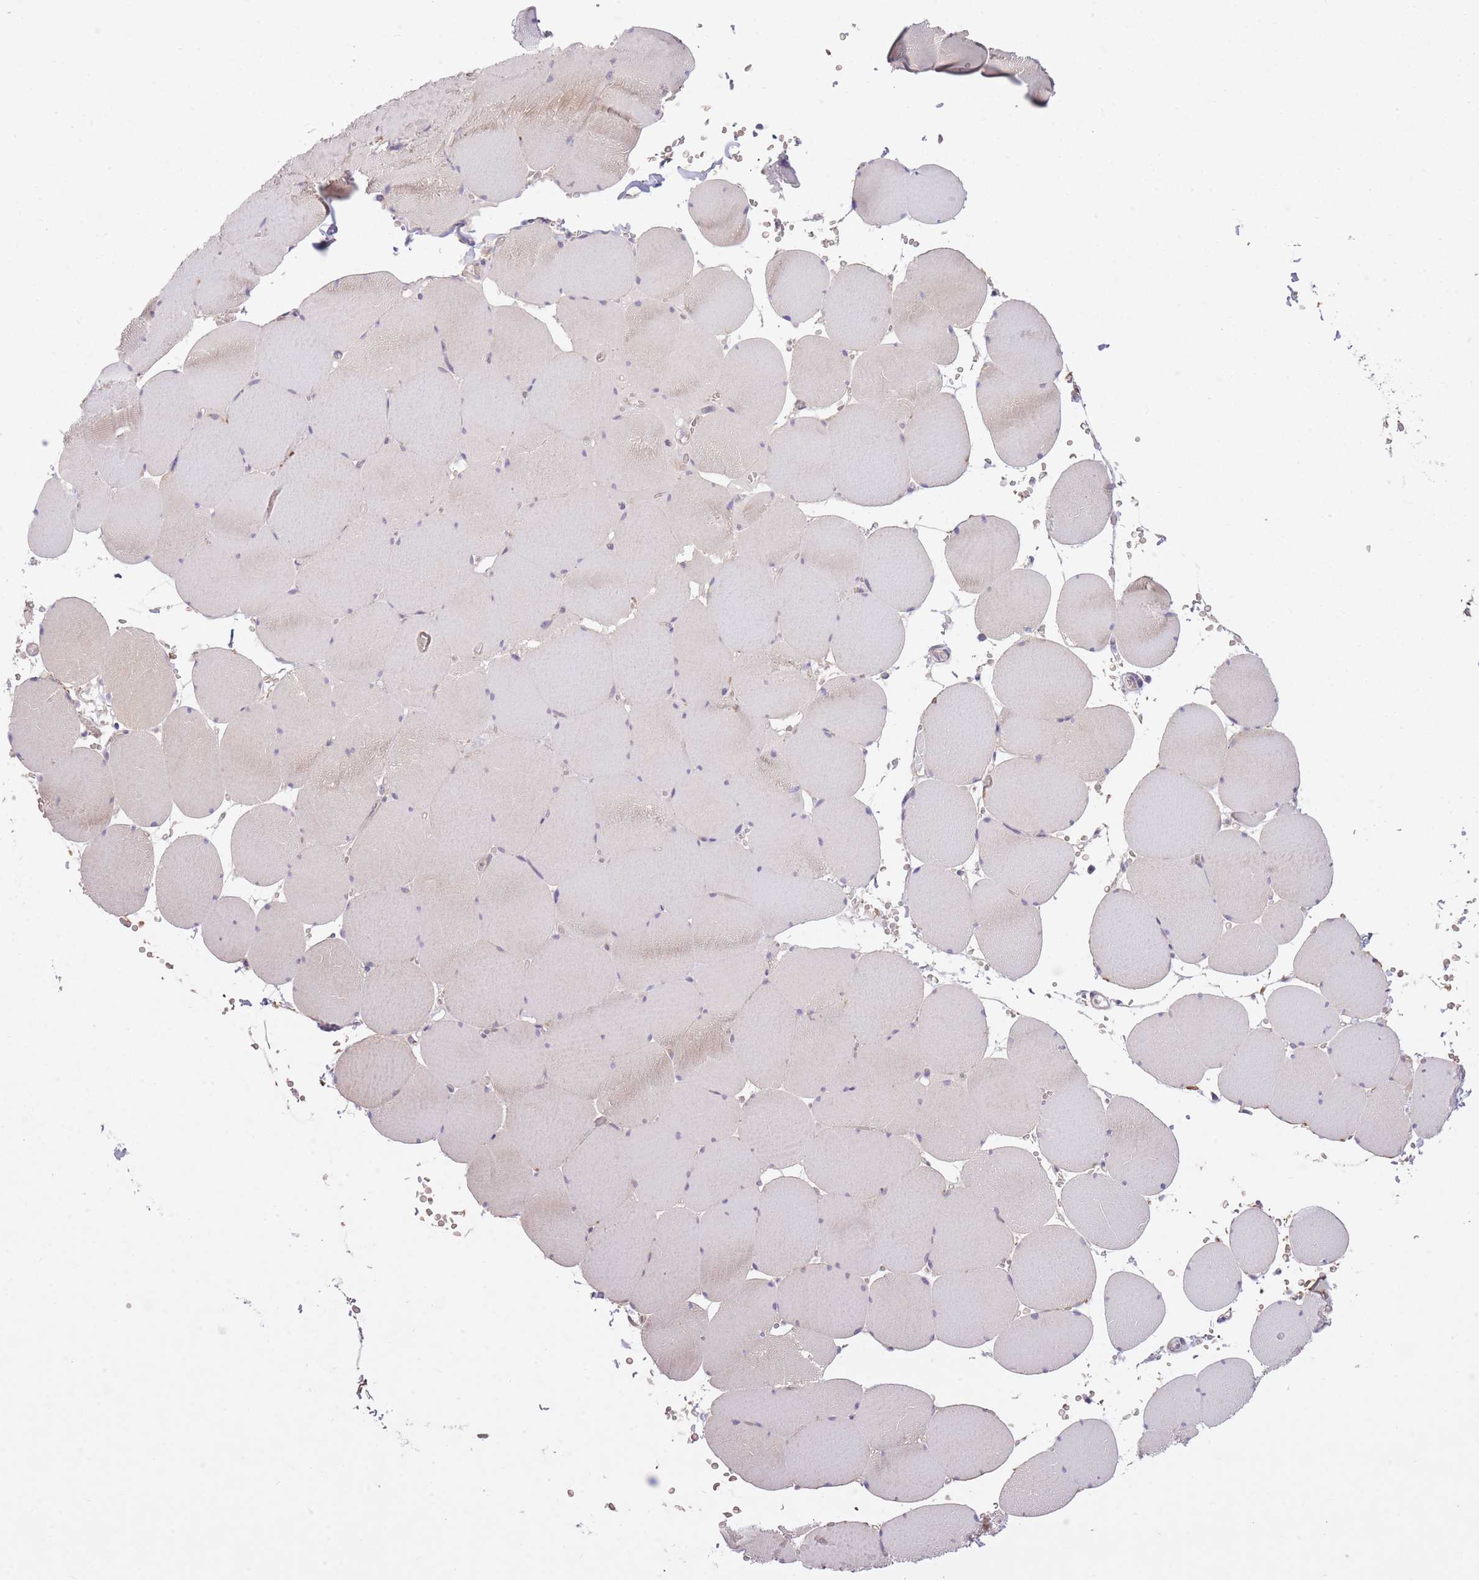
{"staining": {"intensity": "weak", "quantity": "<25%", "location": "cytoplasmic/membranous"}, "tissue": "skeletal muscle", "cell_type": "Myocytes", "image_type": "normal", "snomed": [{"axis": "morphology", "description": "Normal tissue, NOS"}, {"axis": "topography", "description": "Skeletal muscle"}, {"axis": "topography", "description": "Head-Neck"}], "caption": "Immunohistochemistry (IHC) histopathology image of benign skeletal muscle: skeletal muscle stained with DAB (3,3'-diaminobenzidine) shows no significant protein staining in myocytes.", "gene": "REV1", "patient": {"sex": "male", "age": 66}}